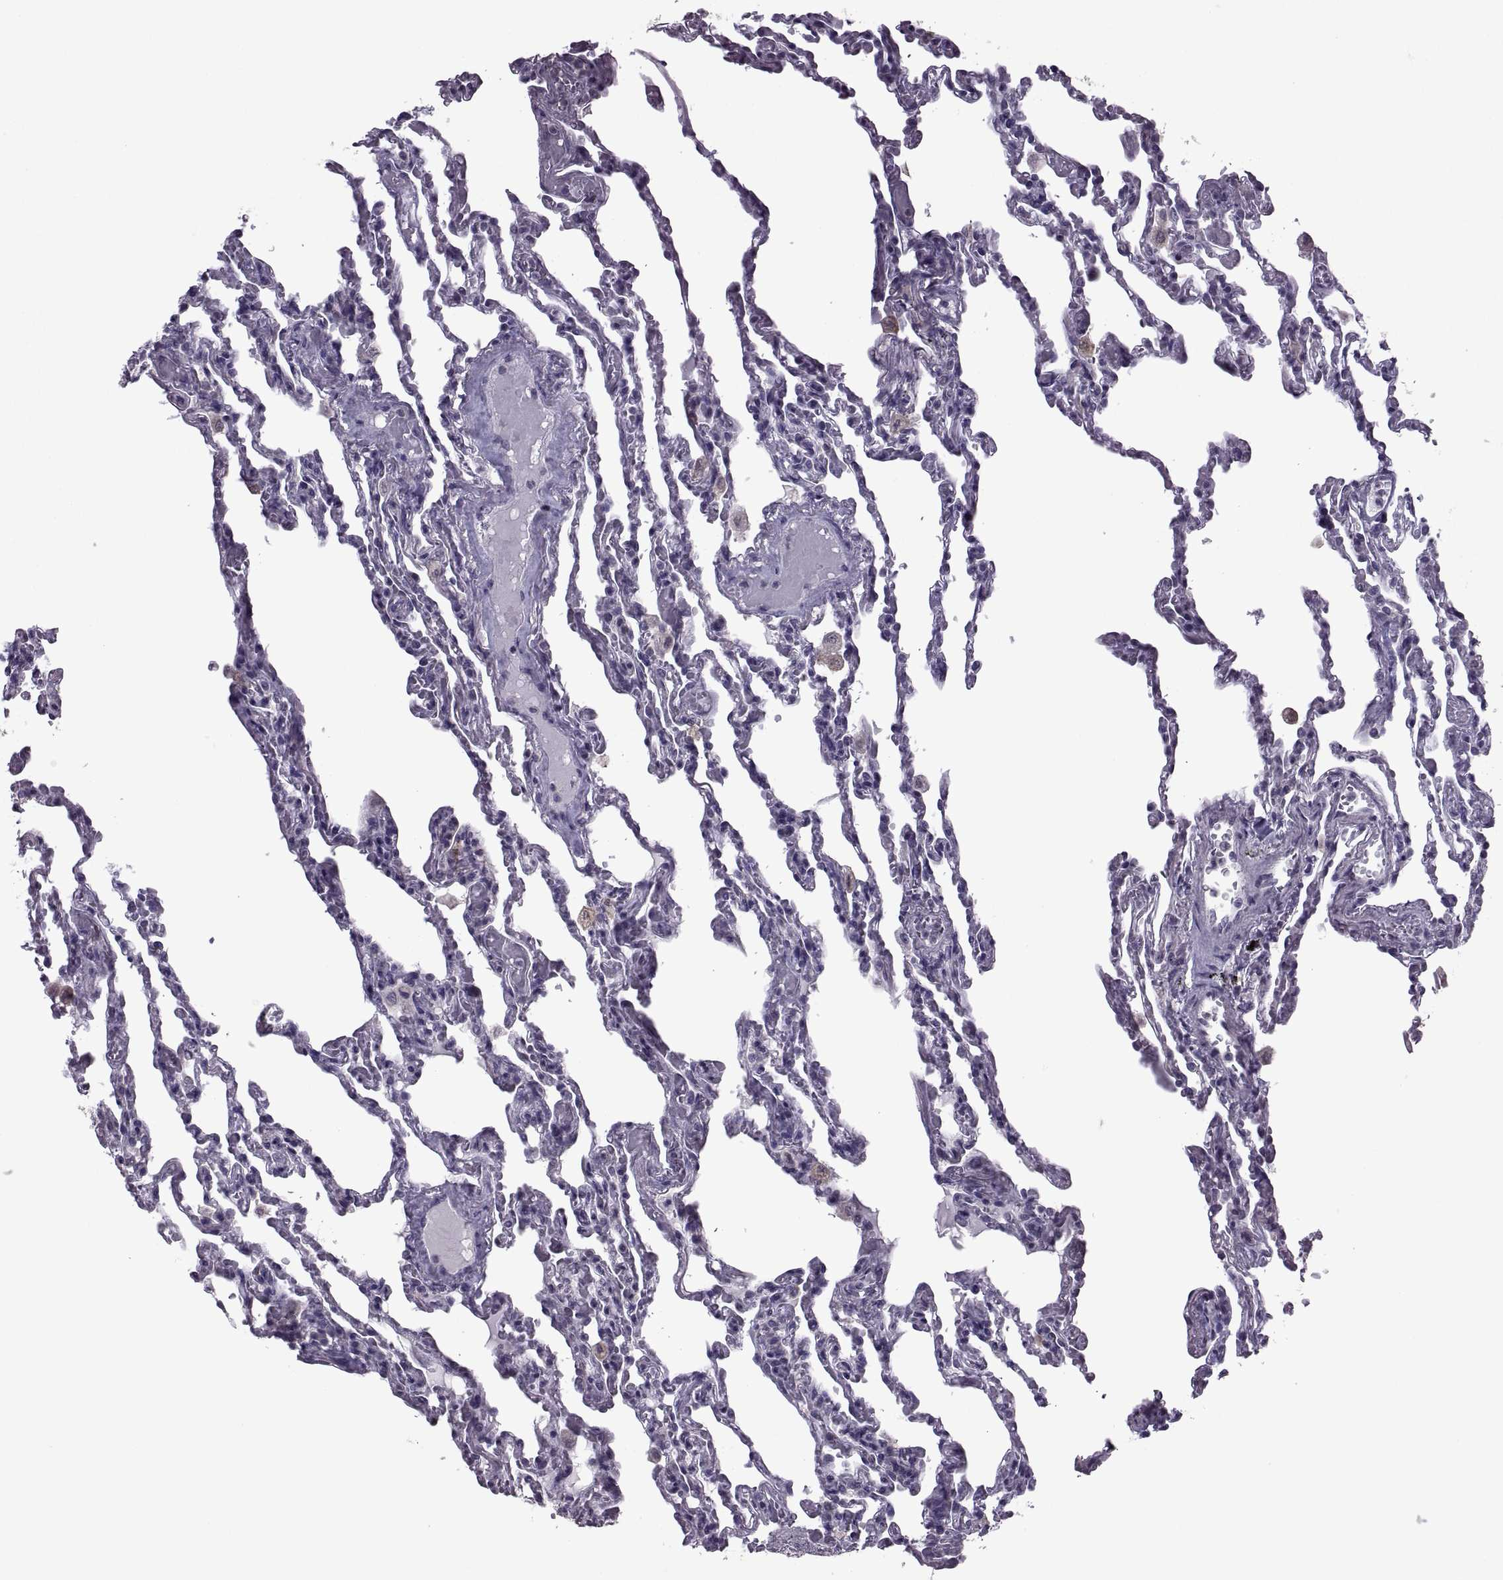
{"staining": {"intensity": "negative", "quantity": "none", "location": "none"}, "tissue": "lung", "cell_type": "Alveolar cells", "image_type": "normal", "snomed": [{"axis": "morphology", "description": "Normal tissue, NOS"}, {"axis": "topography", "description": "Lung"}], "caption": "A high-resolution histopathology image shows immunohistochemistry staining of unremarkable lung, which exhibits no significant expression in alveolar cells.", "gene": "PABPC1", "patient": {"sex": "female", "age": 43}}